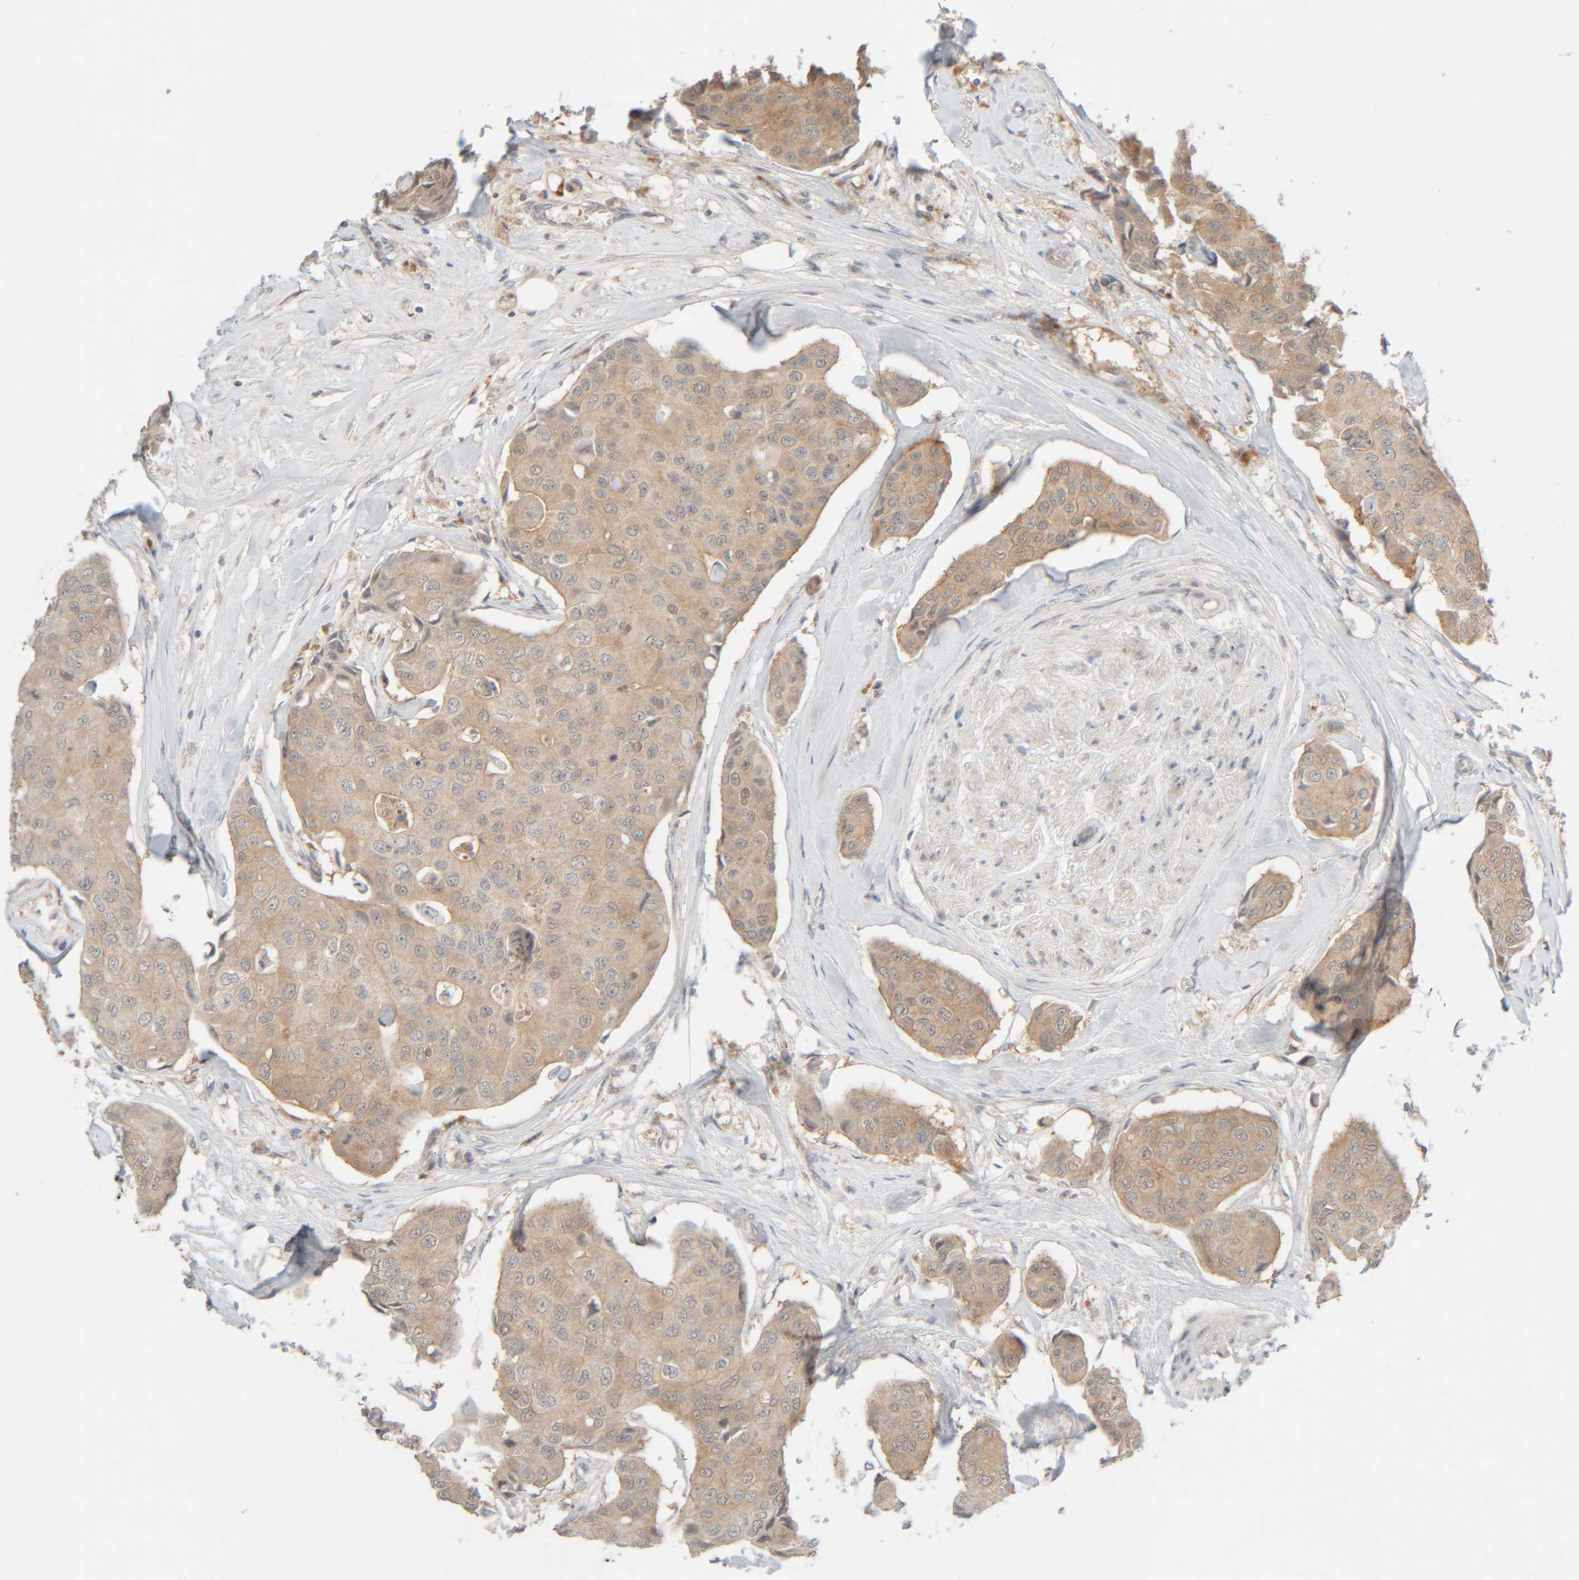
{"staining": {"intensity": "weak", "quantity": ">75%", "location": "cytoplasmic/membranous"}, "tissue": "breast cancer", "cell_type": "Tumor cells", "image_type": "cancer", "snomed": [{"axis": "morphology", "description": "Duct carcinoma"}, {"axis": "topography", "description": "Breast"}], "caption": "Breast invasive ductal carcinoma stained with DAB (3,3'-diaminobenzidine) immunohistochemistry (IHC) exhibits low levels of weak cytoplasmic/membranous positivity in approximately >75% of tumor cells.", "gene": "CHKA", "patient": {"sex": "female", "age": 80}}